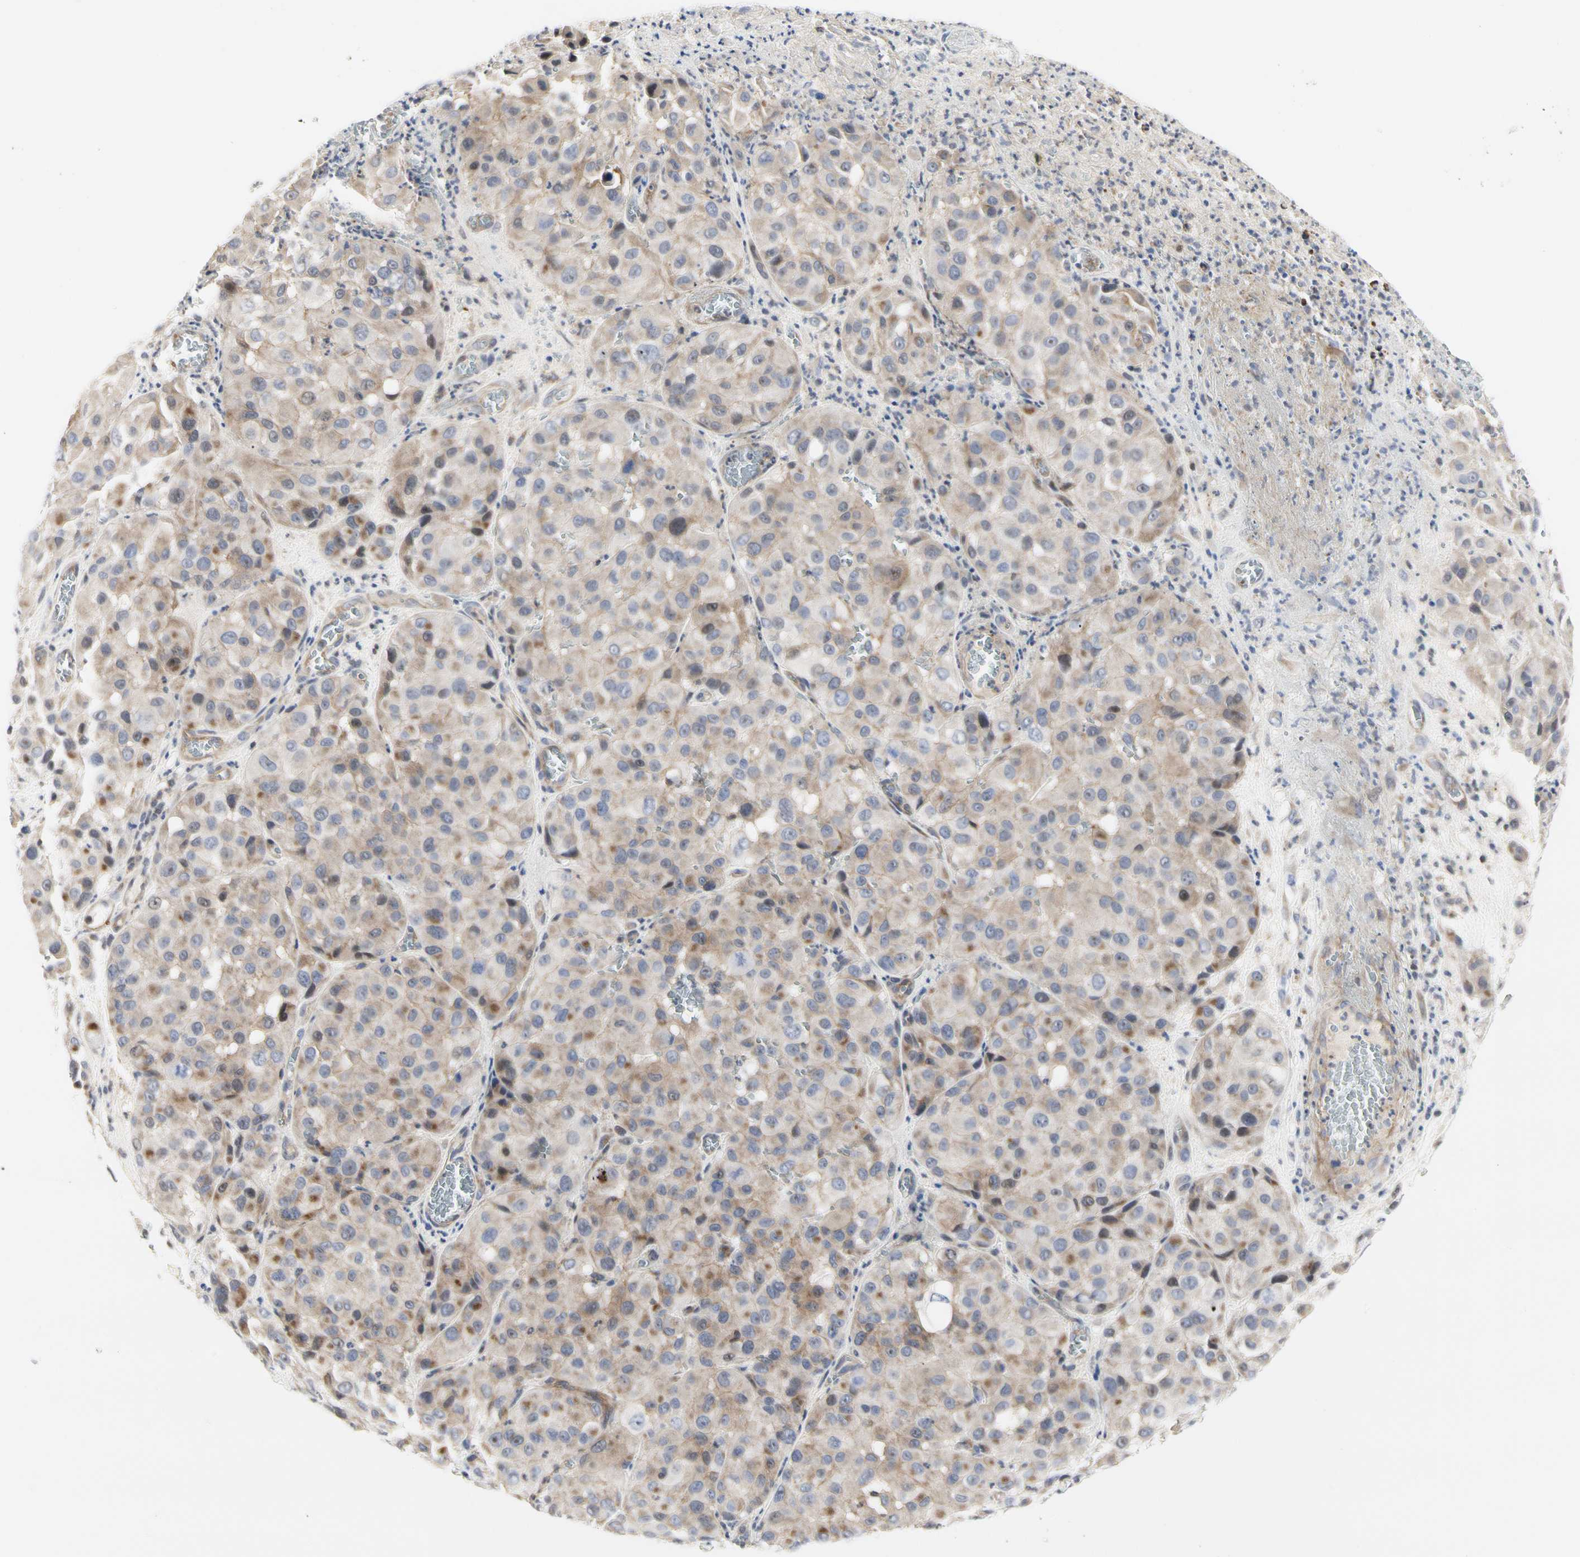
{"staining": {"intensity": "weak", "quantity": "25%-75%", "location": "cytoplasmic/membranous"}, "tissue": "melanoma", "cell_type": "Tumor cells", "image_type": "cancer", "snomed": [{"axis": "morphology", "description": "Malignant melanoma, NOS"}, {"axis": "topography", "description": "Skin"}], "caption": "Melanoma stained with a brown dye displays weak cytoplasmic/membranous positive staining in approximately 25%-75% of tumor cells.", "gene": "SHANK2", "patient": {"sex": "female", "age": 21}}